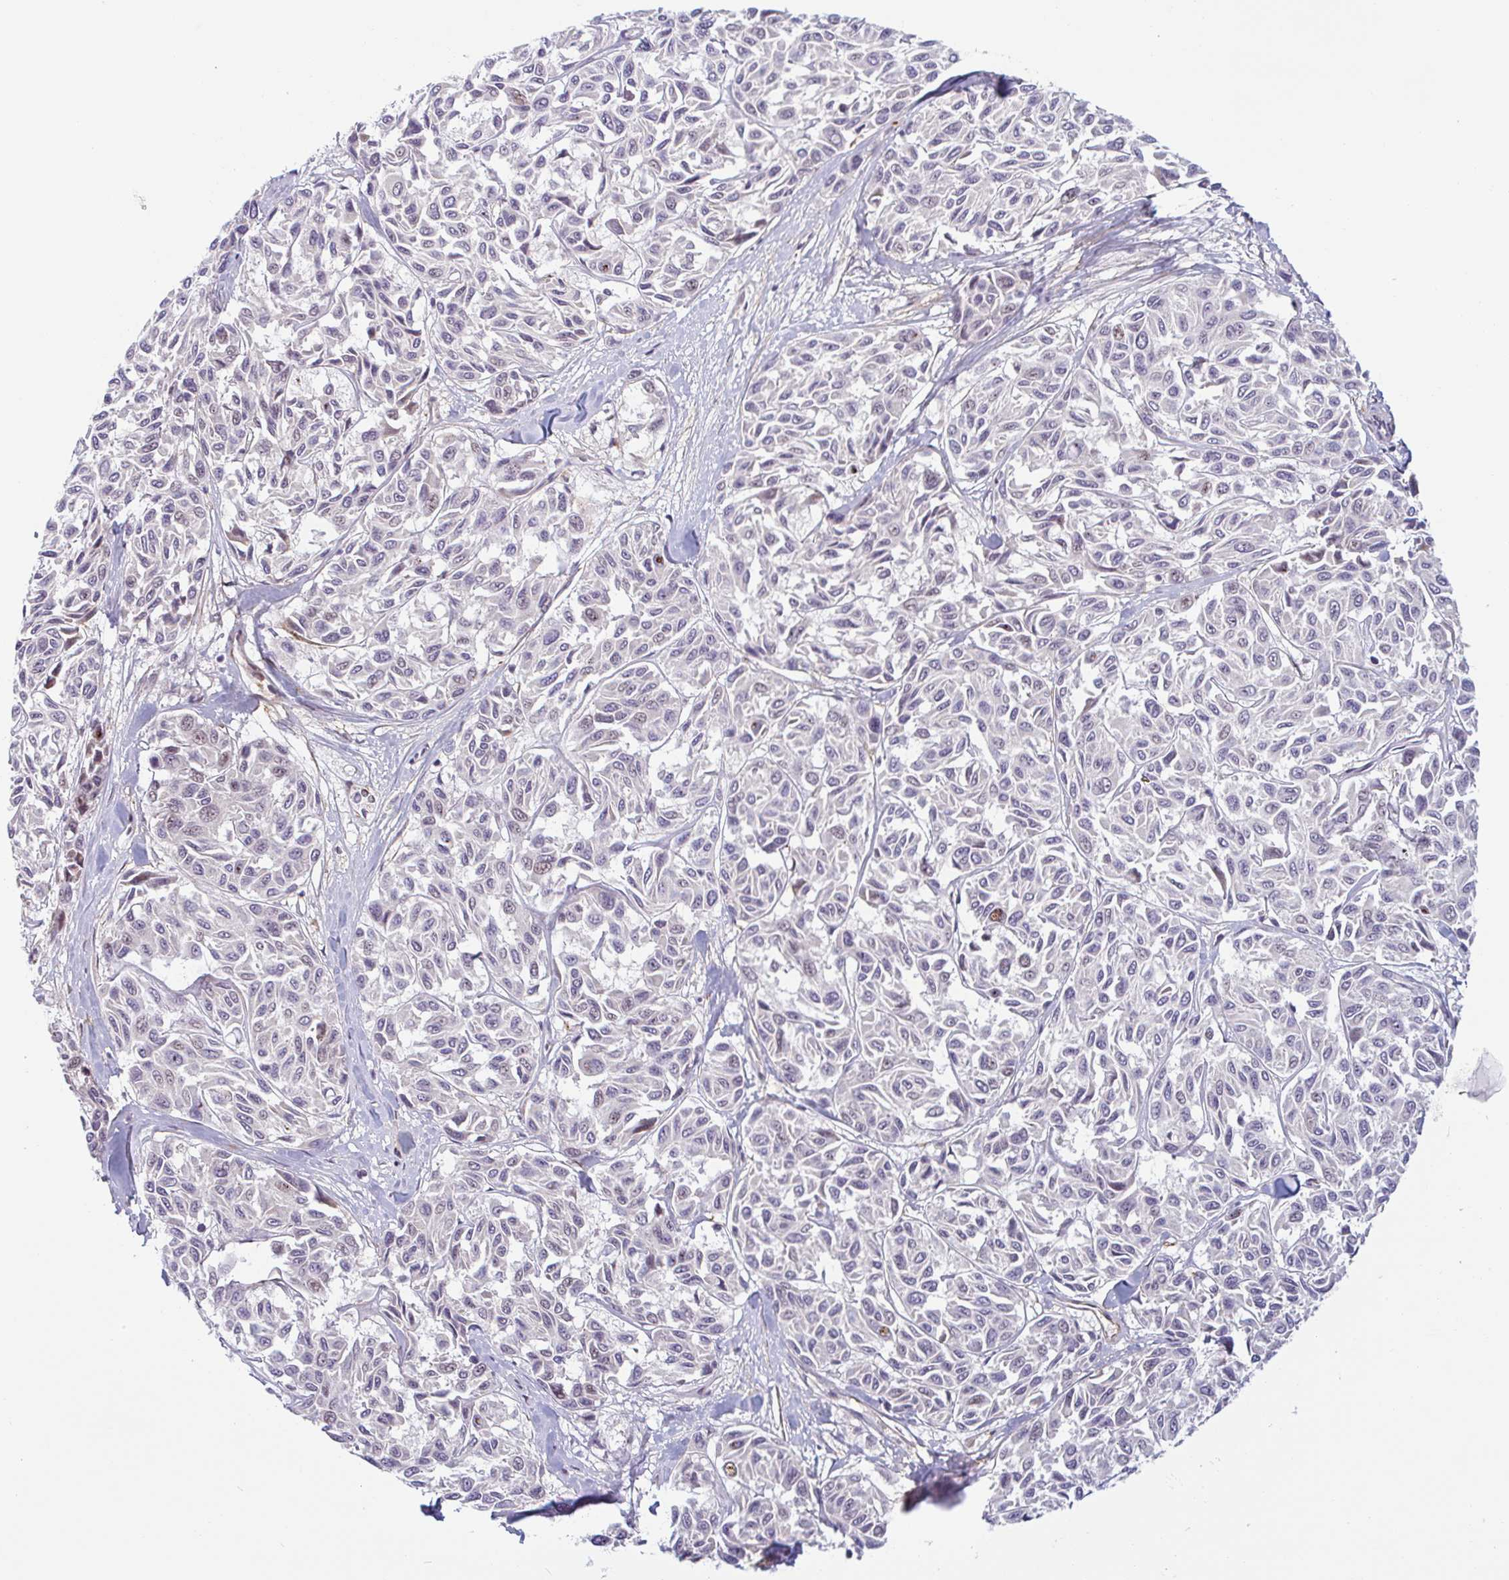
{"staining": {"intensity": "weak", "quantity": "25%-75%", "location": "nuclear"}, "tissue": "melanoma", "cell_type": "Tumor cells", "image_type": "cancer", "snomed": [{"axis": "morphology", "description": "Malignant melanoma, NOS"}, {"axis": "topography", "description": "Skin"}], "caption": "Malignant melanoma stained for a protein exhibits weak nuclear positivity in tumor cells.", "gene": "TMEM119", "patient": {"sex": "female", "age": 66}}